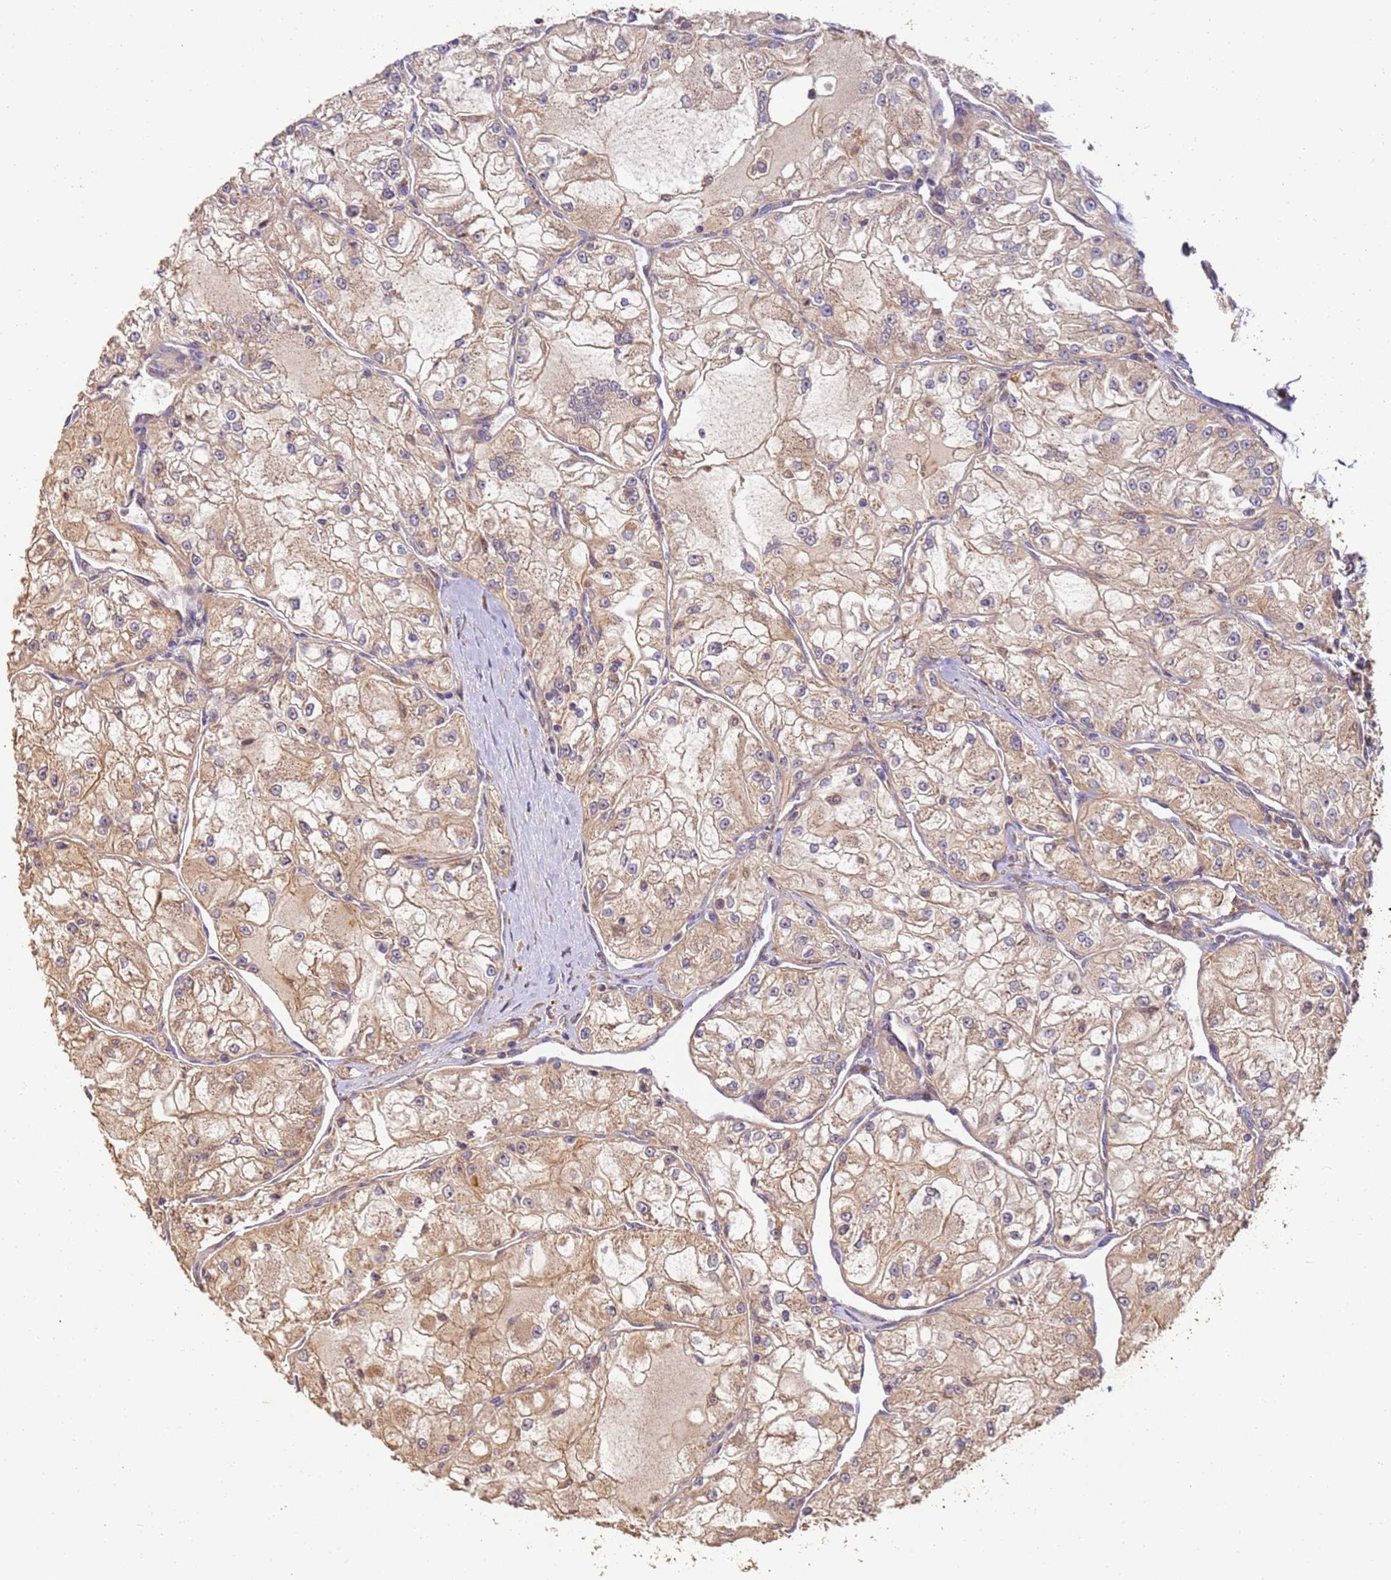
{"staining": {"intensity": "moderate", "quantity": ">75%", "location": "cytoplasmic/membranous"}, "tissue": "renal cancer", "cell_type": "Tumor cells", "image_type": "cancer", "snomed": [{"axis": "morphology", "description": "Adenocarcinoma, NOS"}, {"axis": "topography", "description": "Kidney"}], "caption": "Tumor cells reveal medium levels of moderate cytoplasmic/membranous staining in approximately >75% of cells in adenocarcinoma (renal).", "gene": "TIGAR", "patient": {"sex": "female", "age": 72}}